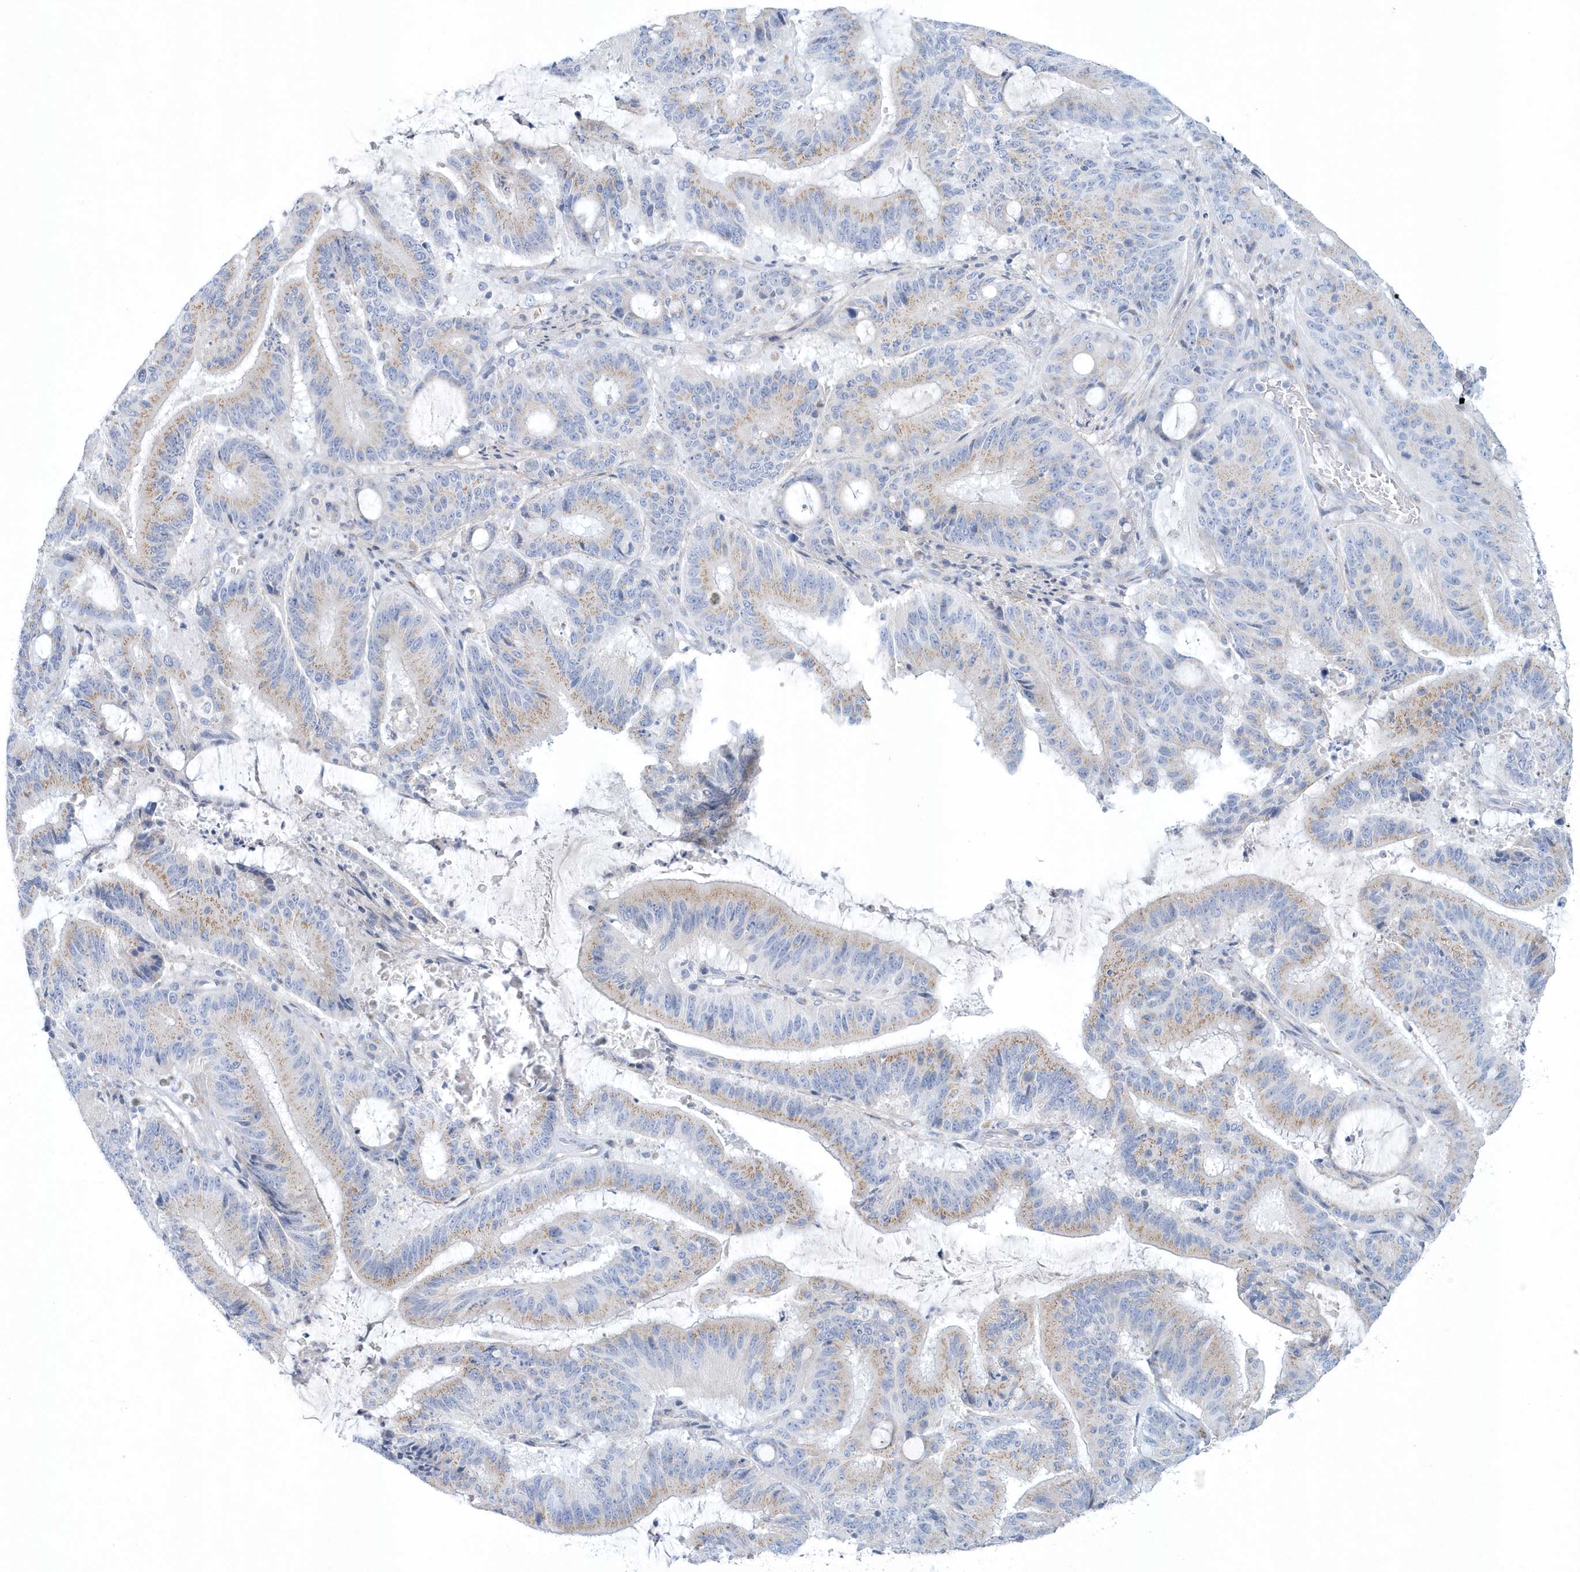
{"staining": {"intensity": "weak", "quantity": ">75%", "location": "cytoplasmic/membranous"}, "tissue": "liver cancer", "cell_type": "Tumor cells", "image_type": "cancer", "snomed": [{"axis": "morphology", "description": "Normal tissue, NOS"}, {"axis": "morphology", "description": "Cholangiocarcinoma"}, {"axis": "topography", "description": "Liver"}, {"axis": "topography", "description": "Peripheral nerve tissue"}], "caption": "Liver cancer (cholangiocarcinoma) tissue displays weak cytoplasmic/membranous staining in approximately >75% of tumor cells, visualized by immunohistochemistry. (Stains: DAB (3,3'-diaminobenzidine) in brown, nuclei in blue, Microscopy: brightfield microscopy at high magnification).", "gene": "SPATA18", "patient": {"sex": "female", "age": 73}}